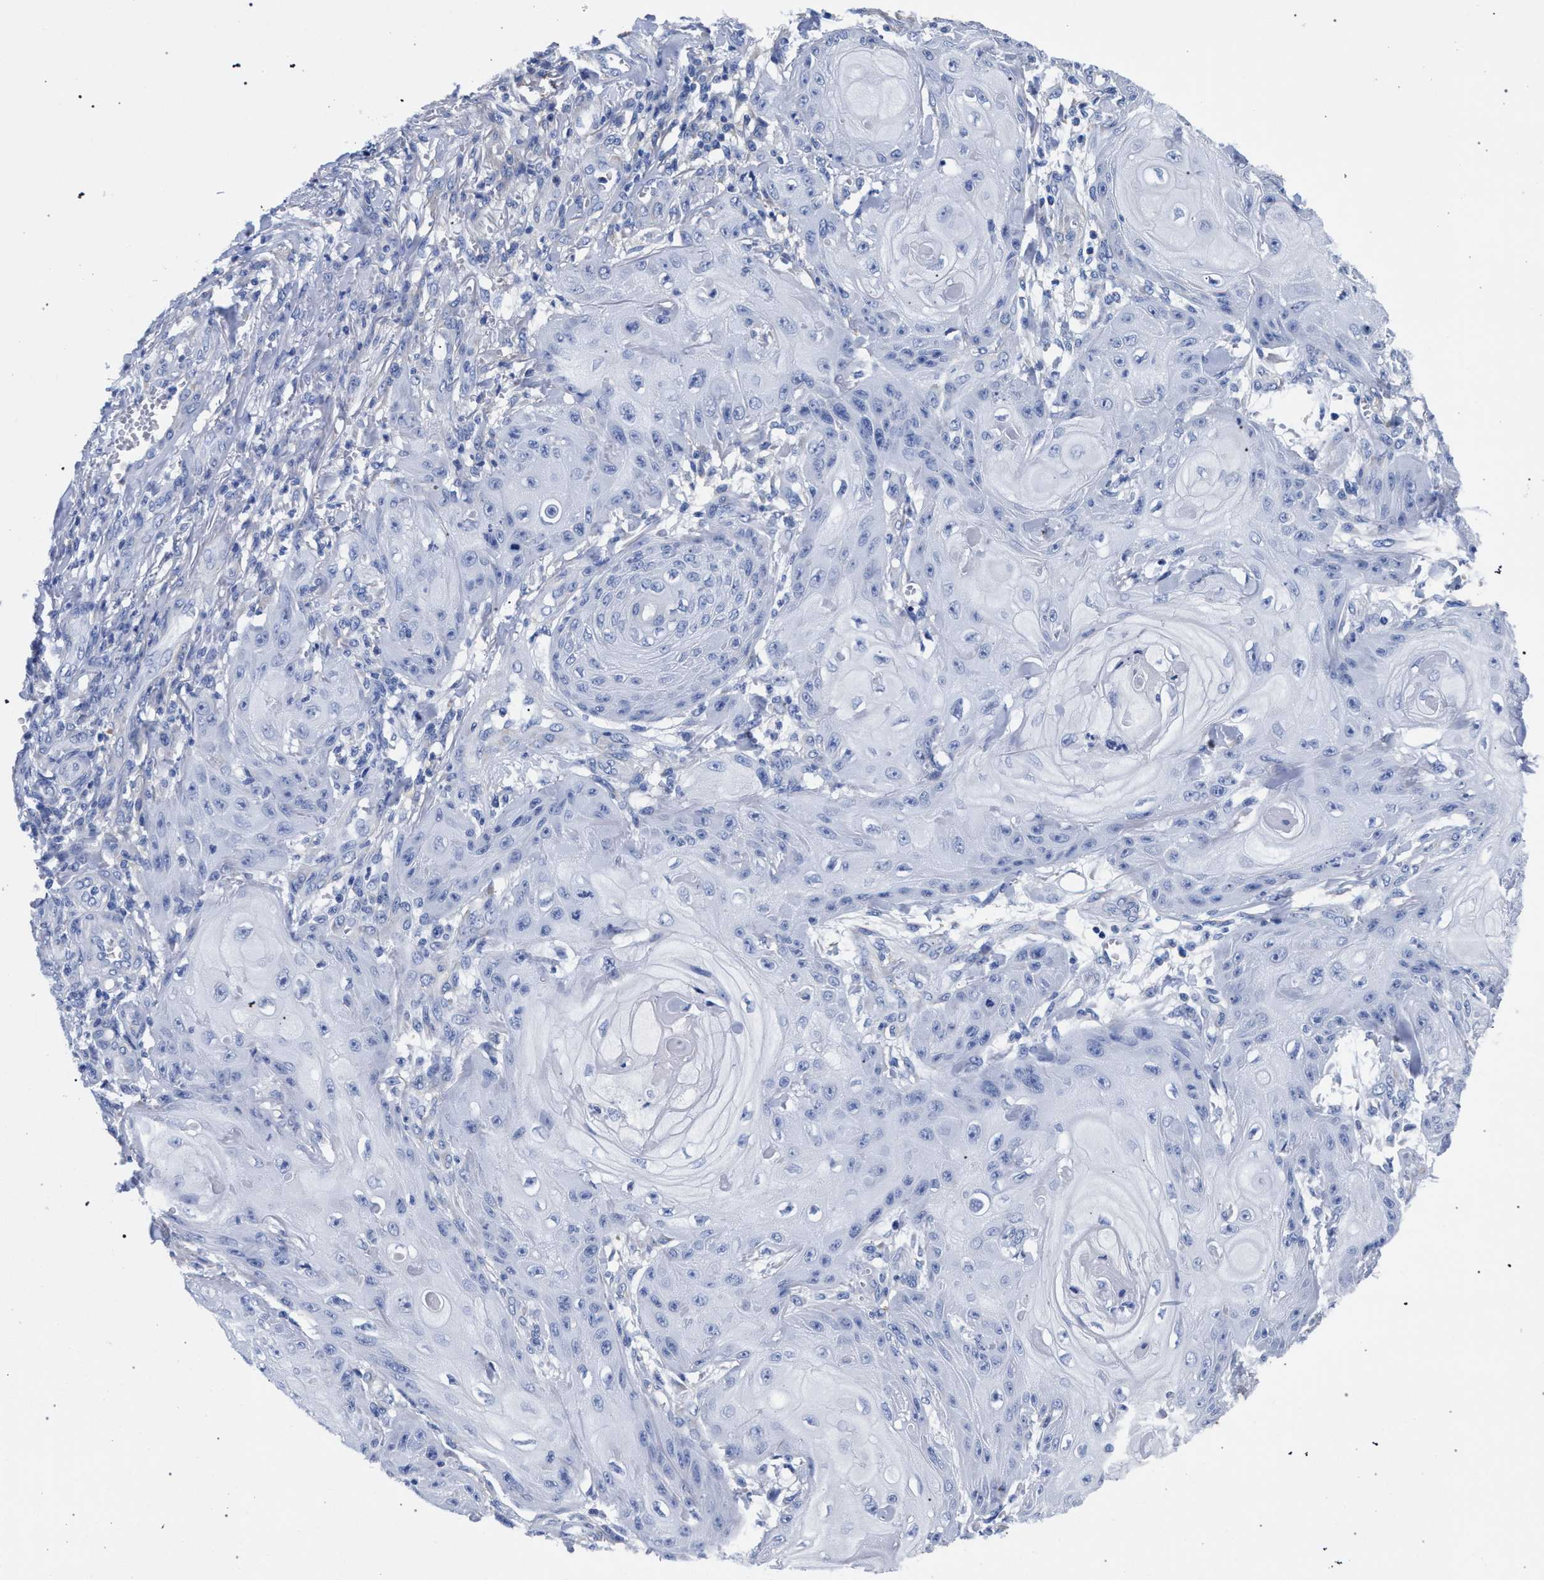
{"staining": {"intensity": "negative", "quantity": "none", "location": "none"}, "tissue": "skin cancer", "cell_type": "Tumor cells", "image_type": "cancer", "snomed": [{"axis": "morphology", "description": "Squamous cell carcinoma, NOS"}, {"axis": "topography", "description": "Skin"}], "caption": "The histopathology image reveals no staining of tumor cells in skin squamous cell carcinoma. (DAB immunohistochemistry (IHC) with hematoxylin counter stain).", "gene": "AKAP4", "patient": {"sex": "male", "age": 74}}